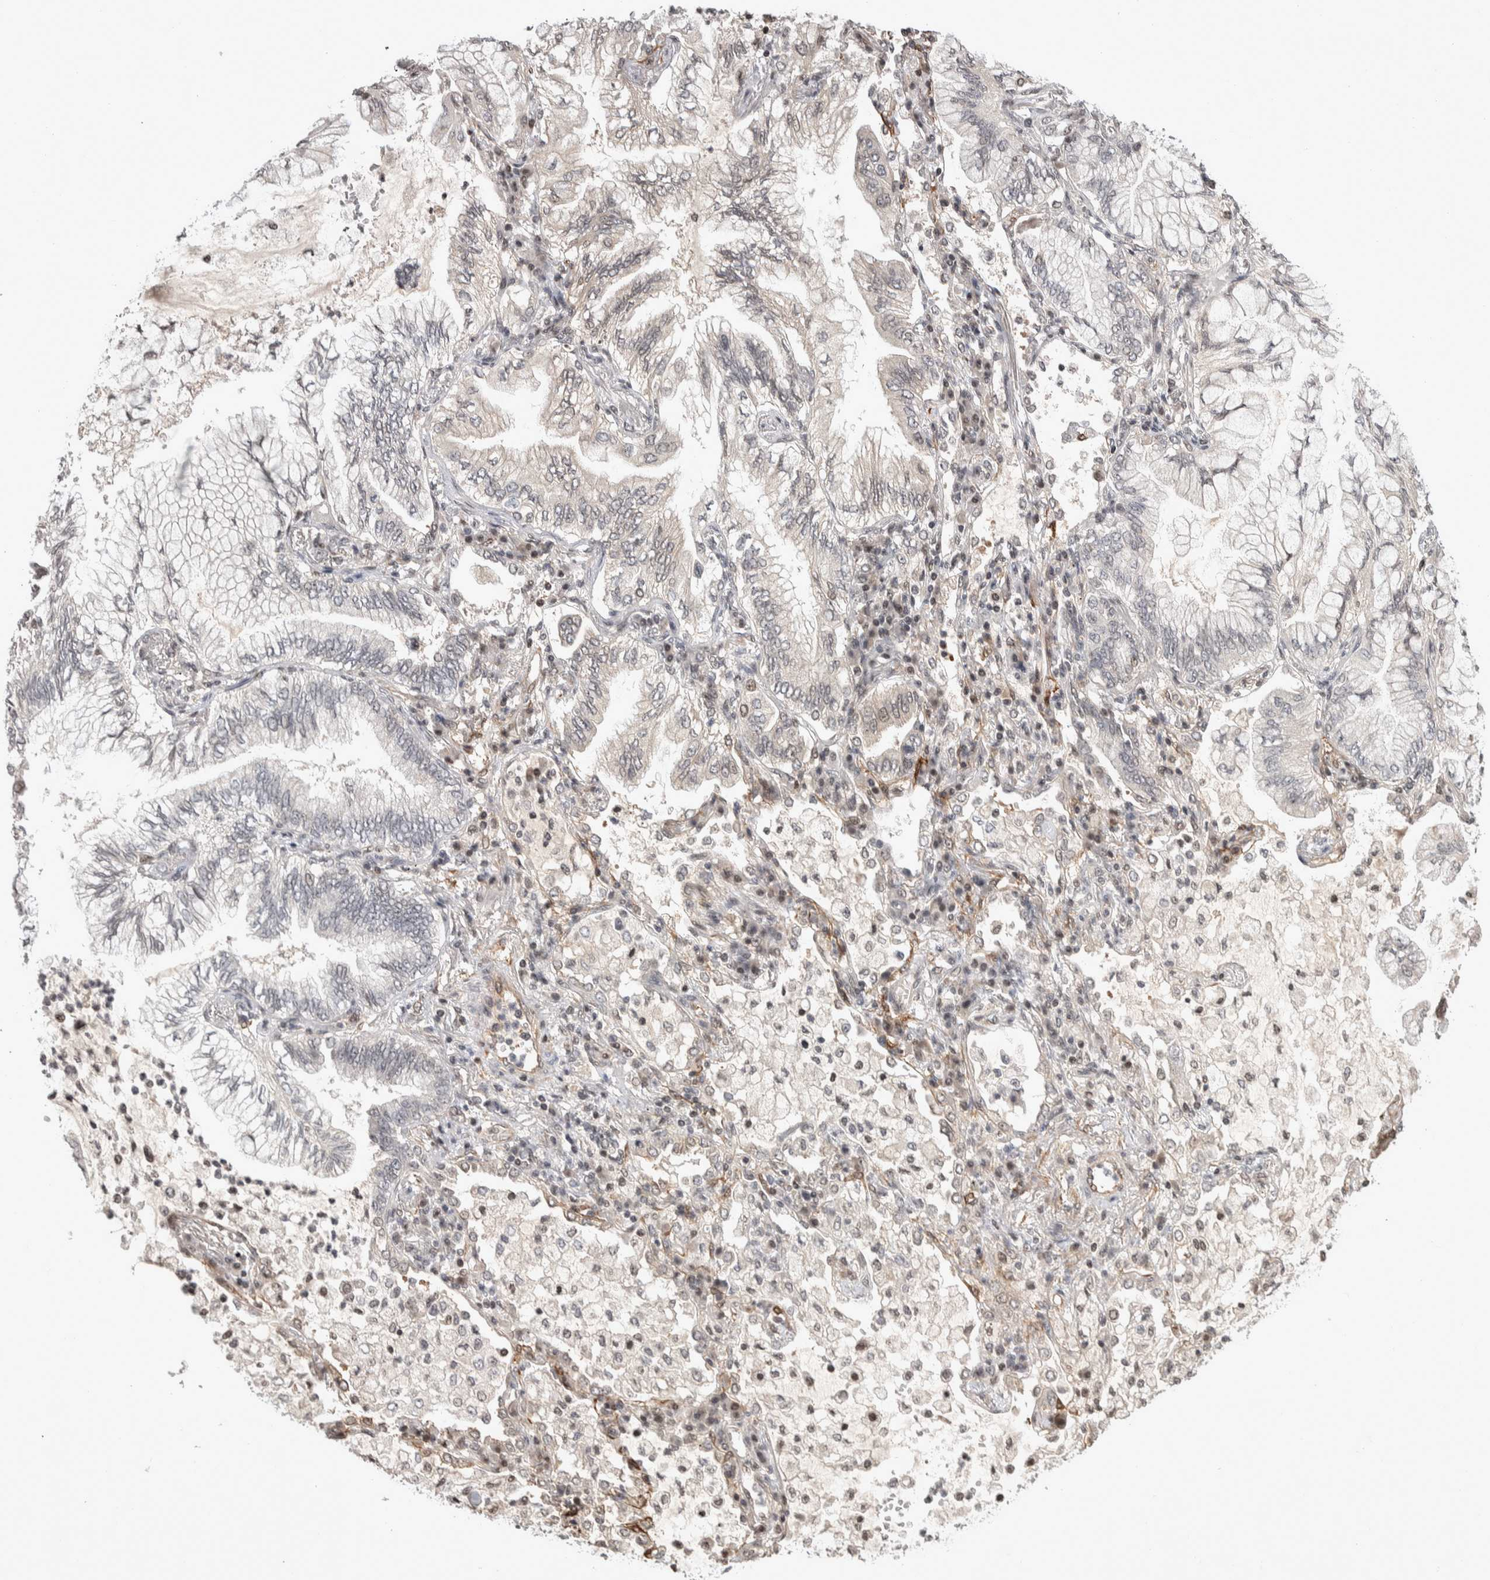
{"staining": {"intensity": "weak", "quantity": "<25%", "location": "nuclear"}, "tissue": "lung cancer", "cell_type": "Tumor cells", "image_type": "cancer", "snomed": [{"axis": "morphology", "description": "Adenocarcinoma, NOS"}, {"axis": "topography", "description": "Lung"}], "caption": "Human lung cancer (adenocarcinoma) stained for a protein using immunohistochemistry (IHC) shows no positivity in tumor cells.", "gene": "ZSCAN21", "patient": {"sex": "female", "age": 70}}